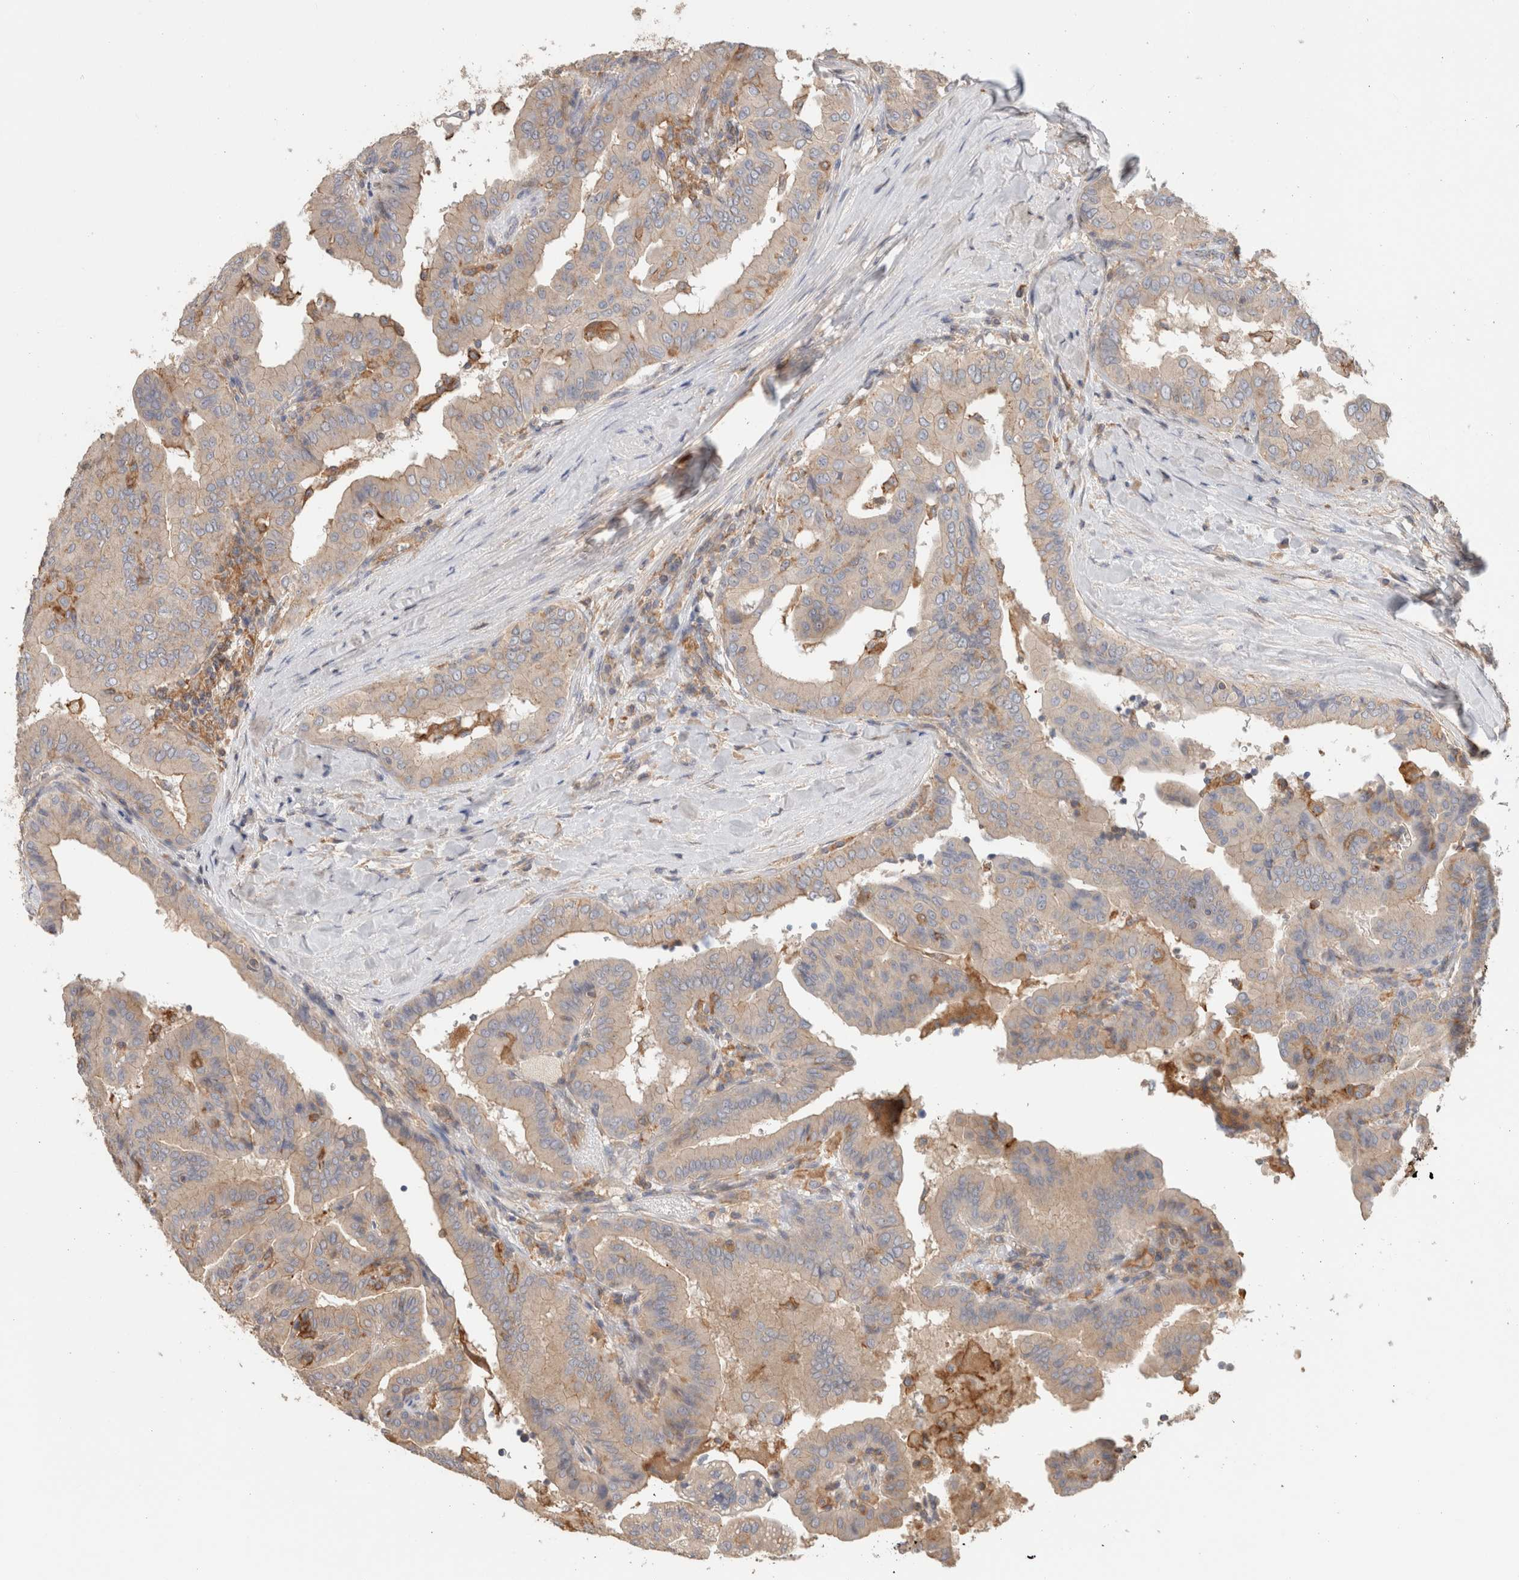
{"staining": {"intensity": "weak", "quantity": "25%-75%", "location": "cytoplasmic/membranous"}, "tissue": "thyroid cancer", "cell_type": "Tumor cells", "image_type": "cancer", "snomed": [{"axis": "morphology", "description": "Papillary adenocarcinoma, NOS"}, {"axis": "topography", "description": "Thyroid gland"}], "caption": "Human papillary adenocarcinoma (thyroid) stained with a protein marker exhibits weak staining in tumor cells.", "gene": "CFAP418", "patient": {"sex": "male", "age": 33}}